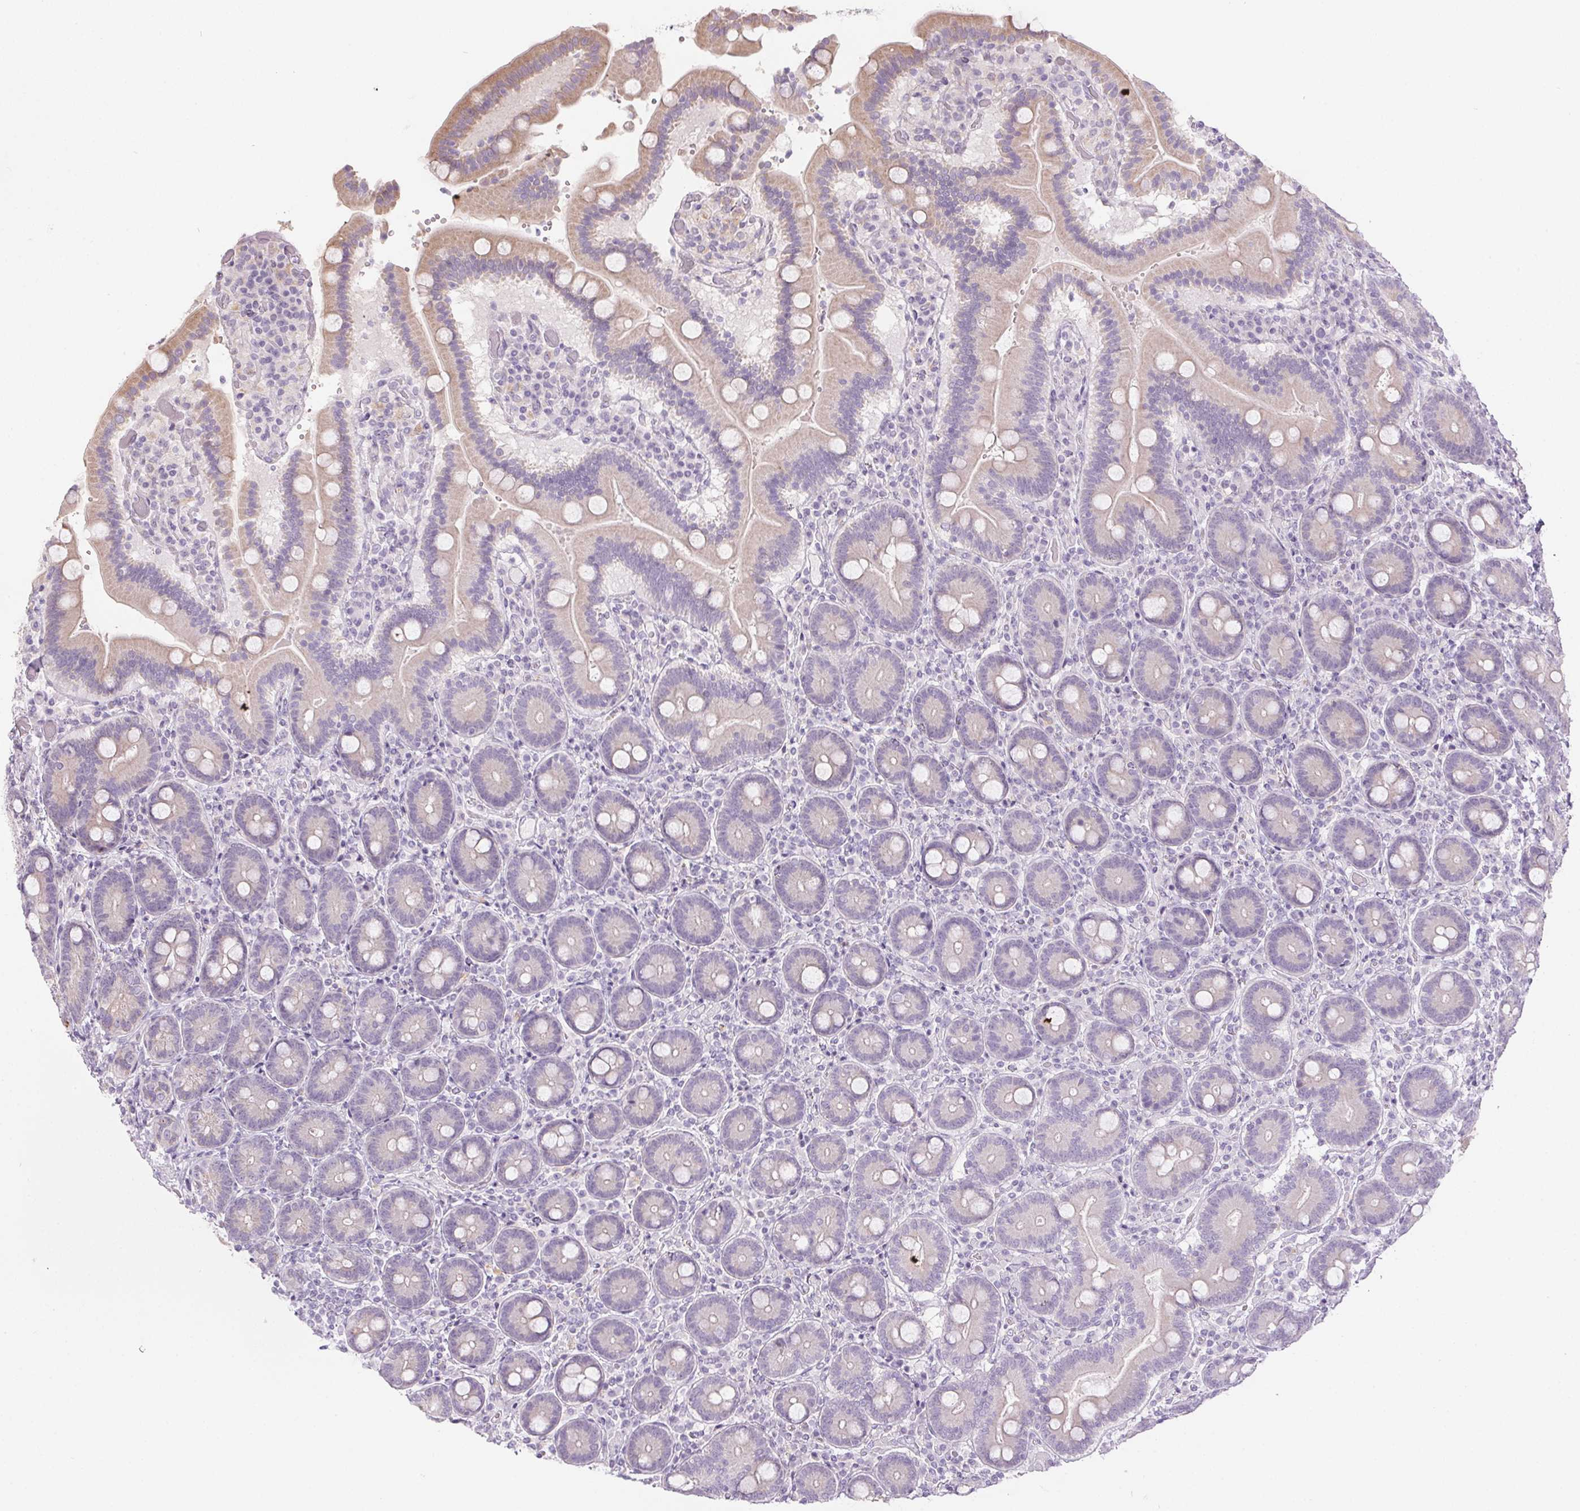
{"staining": {"intensity": "weak", "quantity": "<25%", "location": "cytoplasmic/membranous"}, "tissue": "duodenum", "cell_type": "Glandular cells", "image_type": "normal", "snomed": [{"axis": "morphology", "description": "Normal tissue, NOS"}, {"axis": "topography", "description": "Duodenum"}], "caption": "Immunohistochemistry (IHC) image of unremarkable duodenum stained for a protein (brown), which displays no expression in glandular cells. (DAB (3,3'-diaminobenzidine) immunohistochemistry (IHC) with hematoxylin counter stain).", "gene": "CTCFL", "patient": {"sex": "female", "age": 62}}